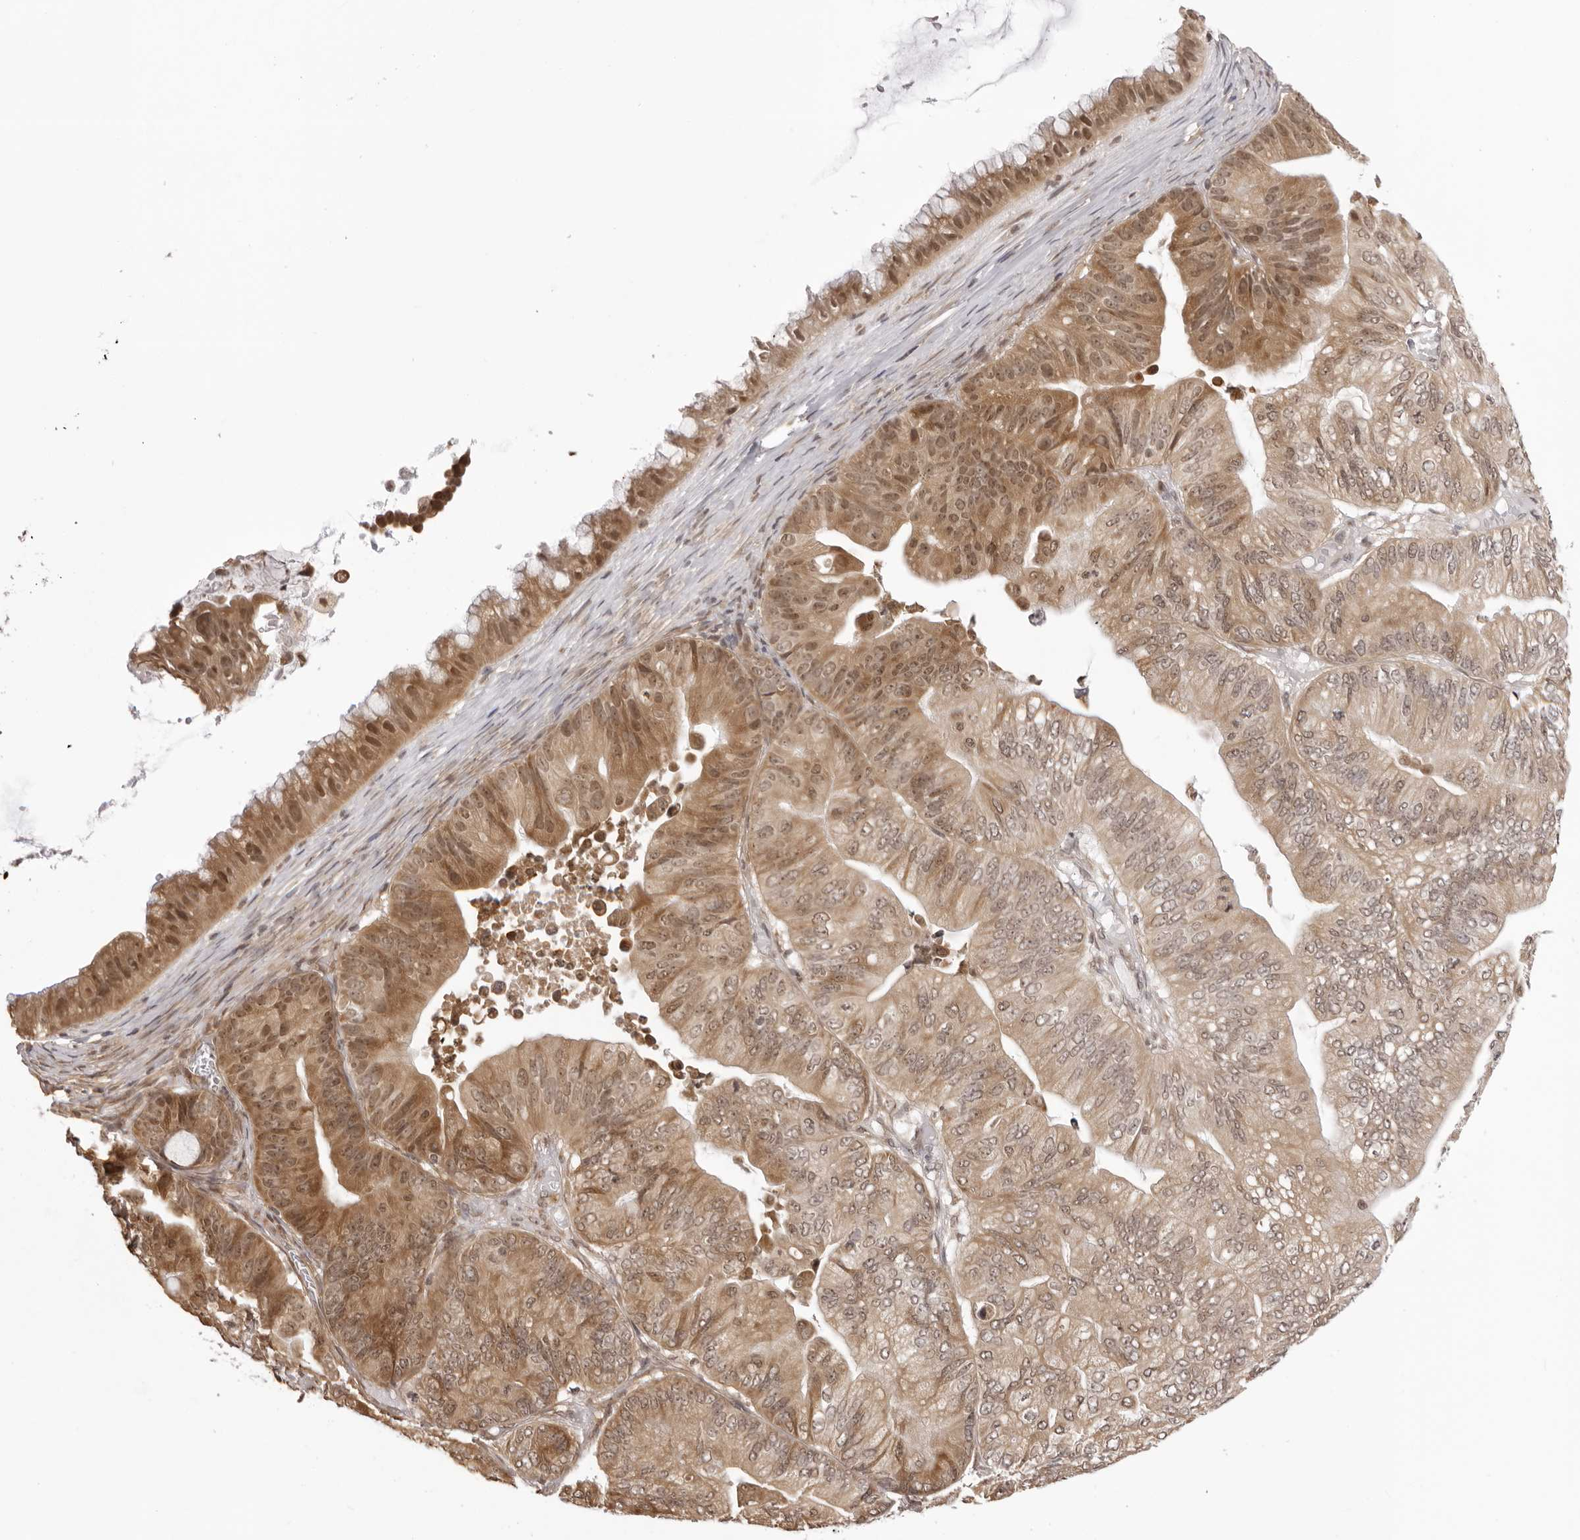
{"staining": {"intensity": "moderate", "quantity": ">75%", "location": "cytoplasmic/membranous,nuclear"}, "tissue": "ovarian cancer", "cell_type": "Tumor cells", "image_type": "cancer", "snomed": [{"axis": "morphology", "description": "Cystadenocarcinoma, mucinous, NOS"}, {"axis": "topography", "description": "Ovary"}], "caption": "An image showing moderate cytoplasmic/membranous and nuclear positivity in approximately >75% of tumor cells in mucinous cystadenocarcinoma (ovarian), as visualized by brown immunohistochemical staining.", "gene": "ZC3H11A", "patient": {"sex": "female", "age": 61}}